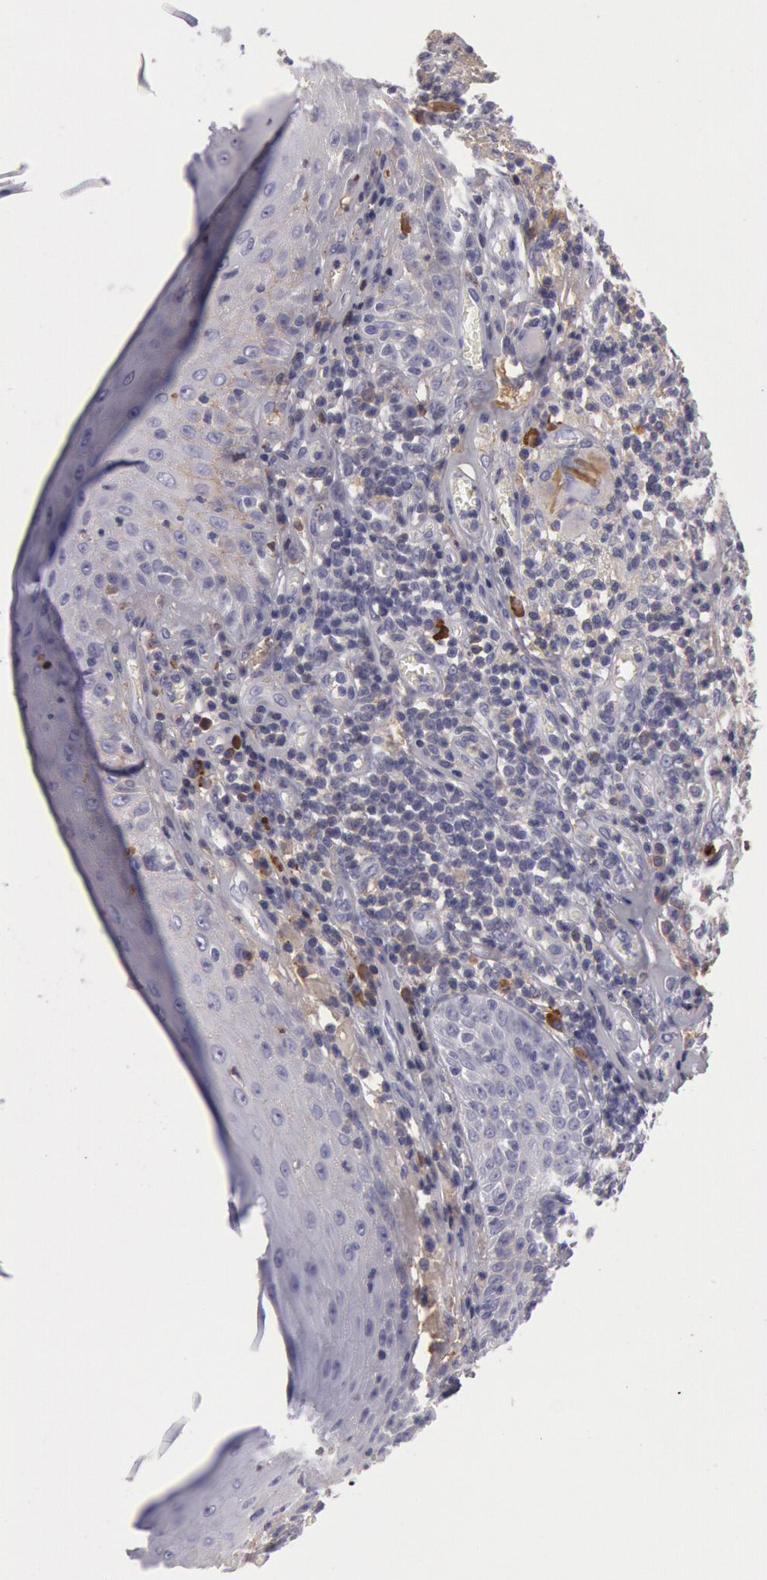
{"staining": {"intensity": "weak", "quantity": "<25%", "location": "cytoplasmic/membranous"}, "tissue": "melanoma", "cell_type": "Tumor cells", "image_type": "cancer", "snomed": [{"axis": "morphology", "description": "Malignant melanoma, NOS"}, {"axis": "topography", "description": "Skin"}], "caption": "Immunohistochemistry (IHC) micrograph of neoplastic tissue: human malignant melanoma stained with DAB demonstrates no significant protein staining in tumor cells.", "gene": "IGHG1", "patient": {"sex": "female", "age": 49}}